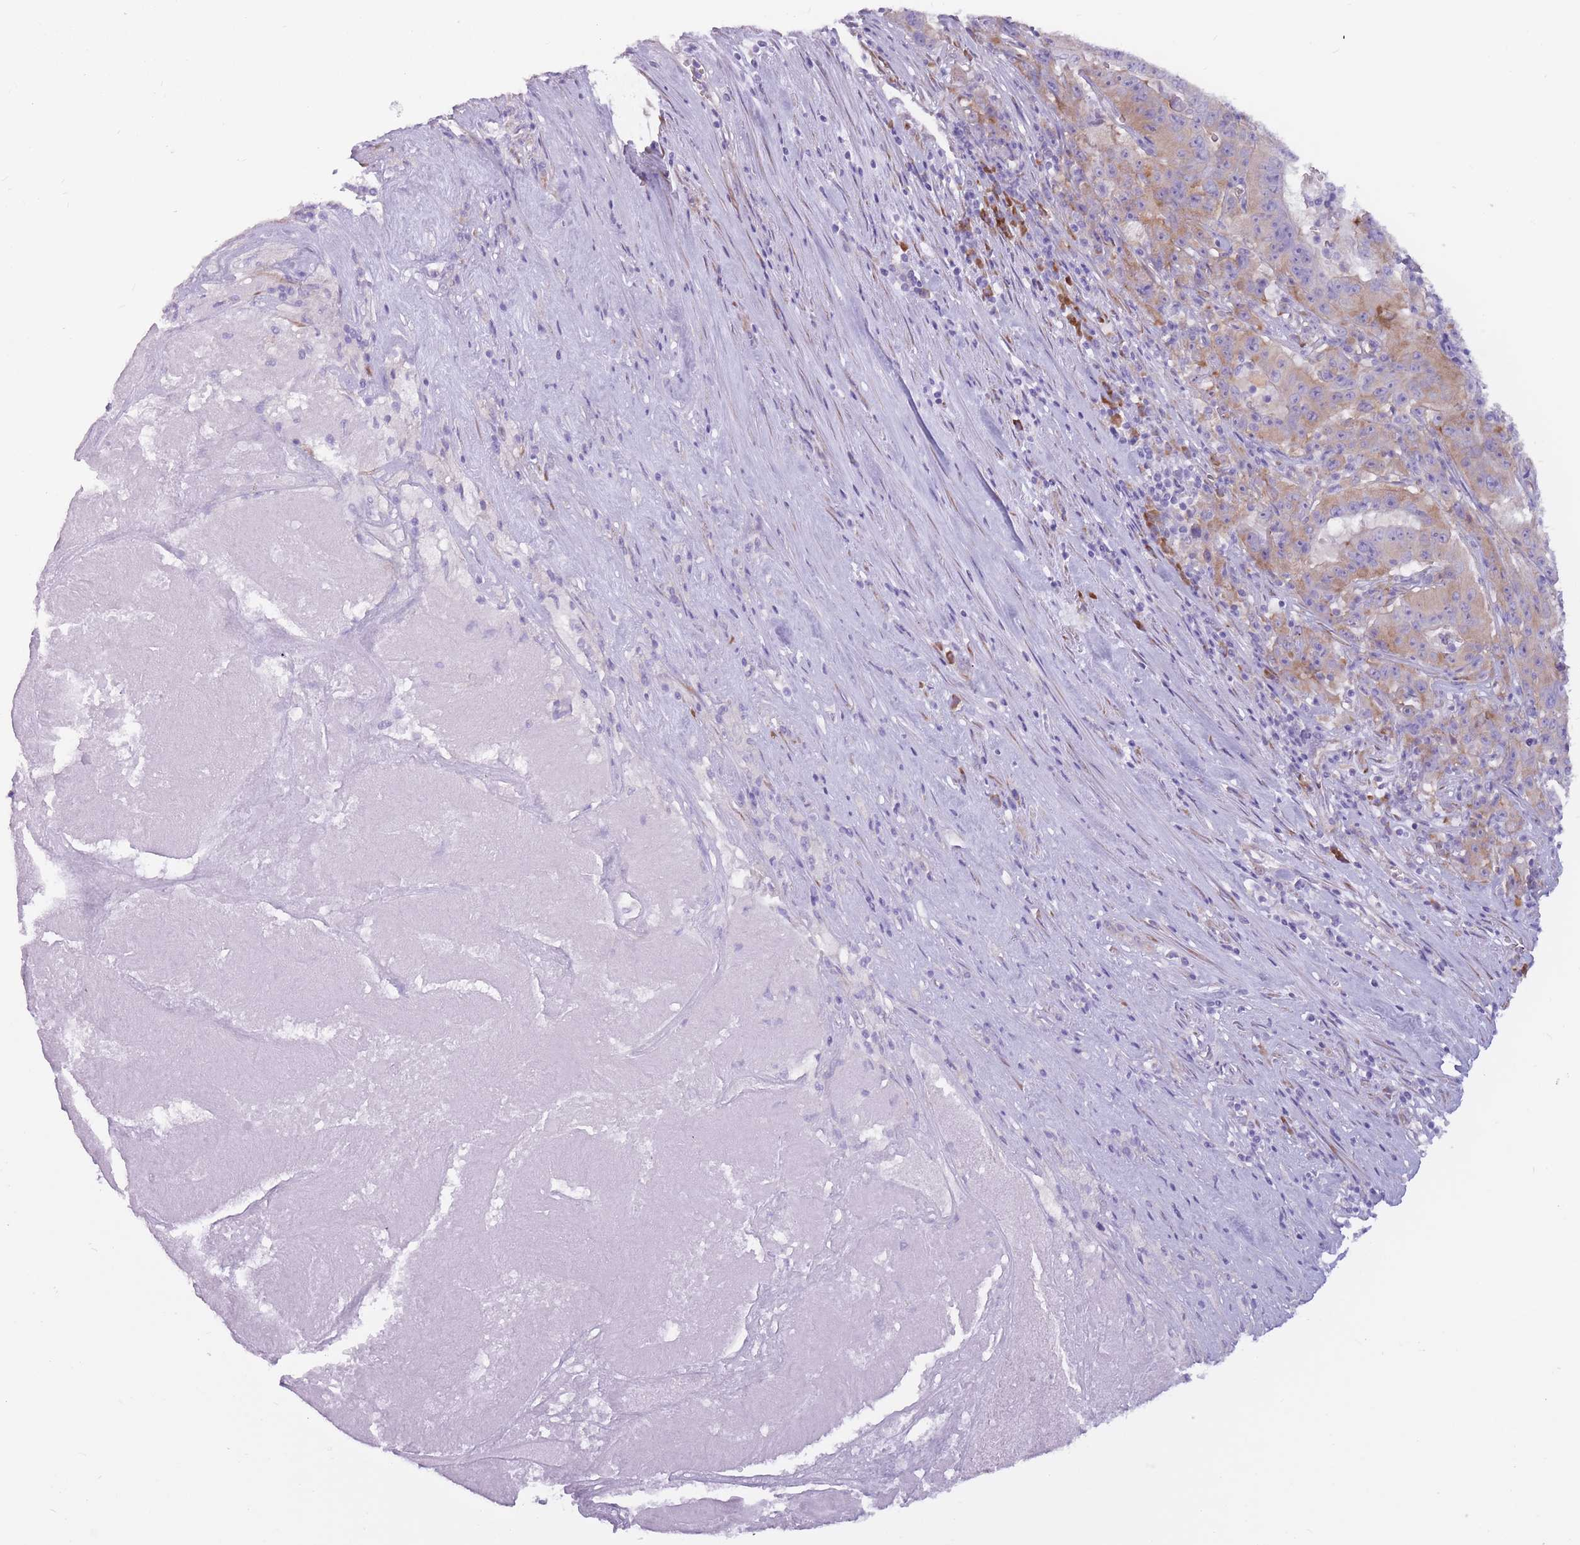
{"staining": {"intensity": "weak", "quantity": ">75%", "location": "cytoplasmic/membranous"}, "tissue": "pancreatic cancer", "cell_type": "Tumor cells", "image_type": "cancer", "snomed": [{"axis": "morphology", "description": "Adenocarcinoma, NOS"}, {"axis": "topography", "description": "Pancreas"}], "caption": "Tumor cells show low levels of weak cytoplasmic/membranous staining in about >75% of cells in human adenocarcinoma (pancreatic).", "gene": "RPL18", "patient": {"sex": "male", "age": 63}}